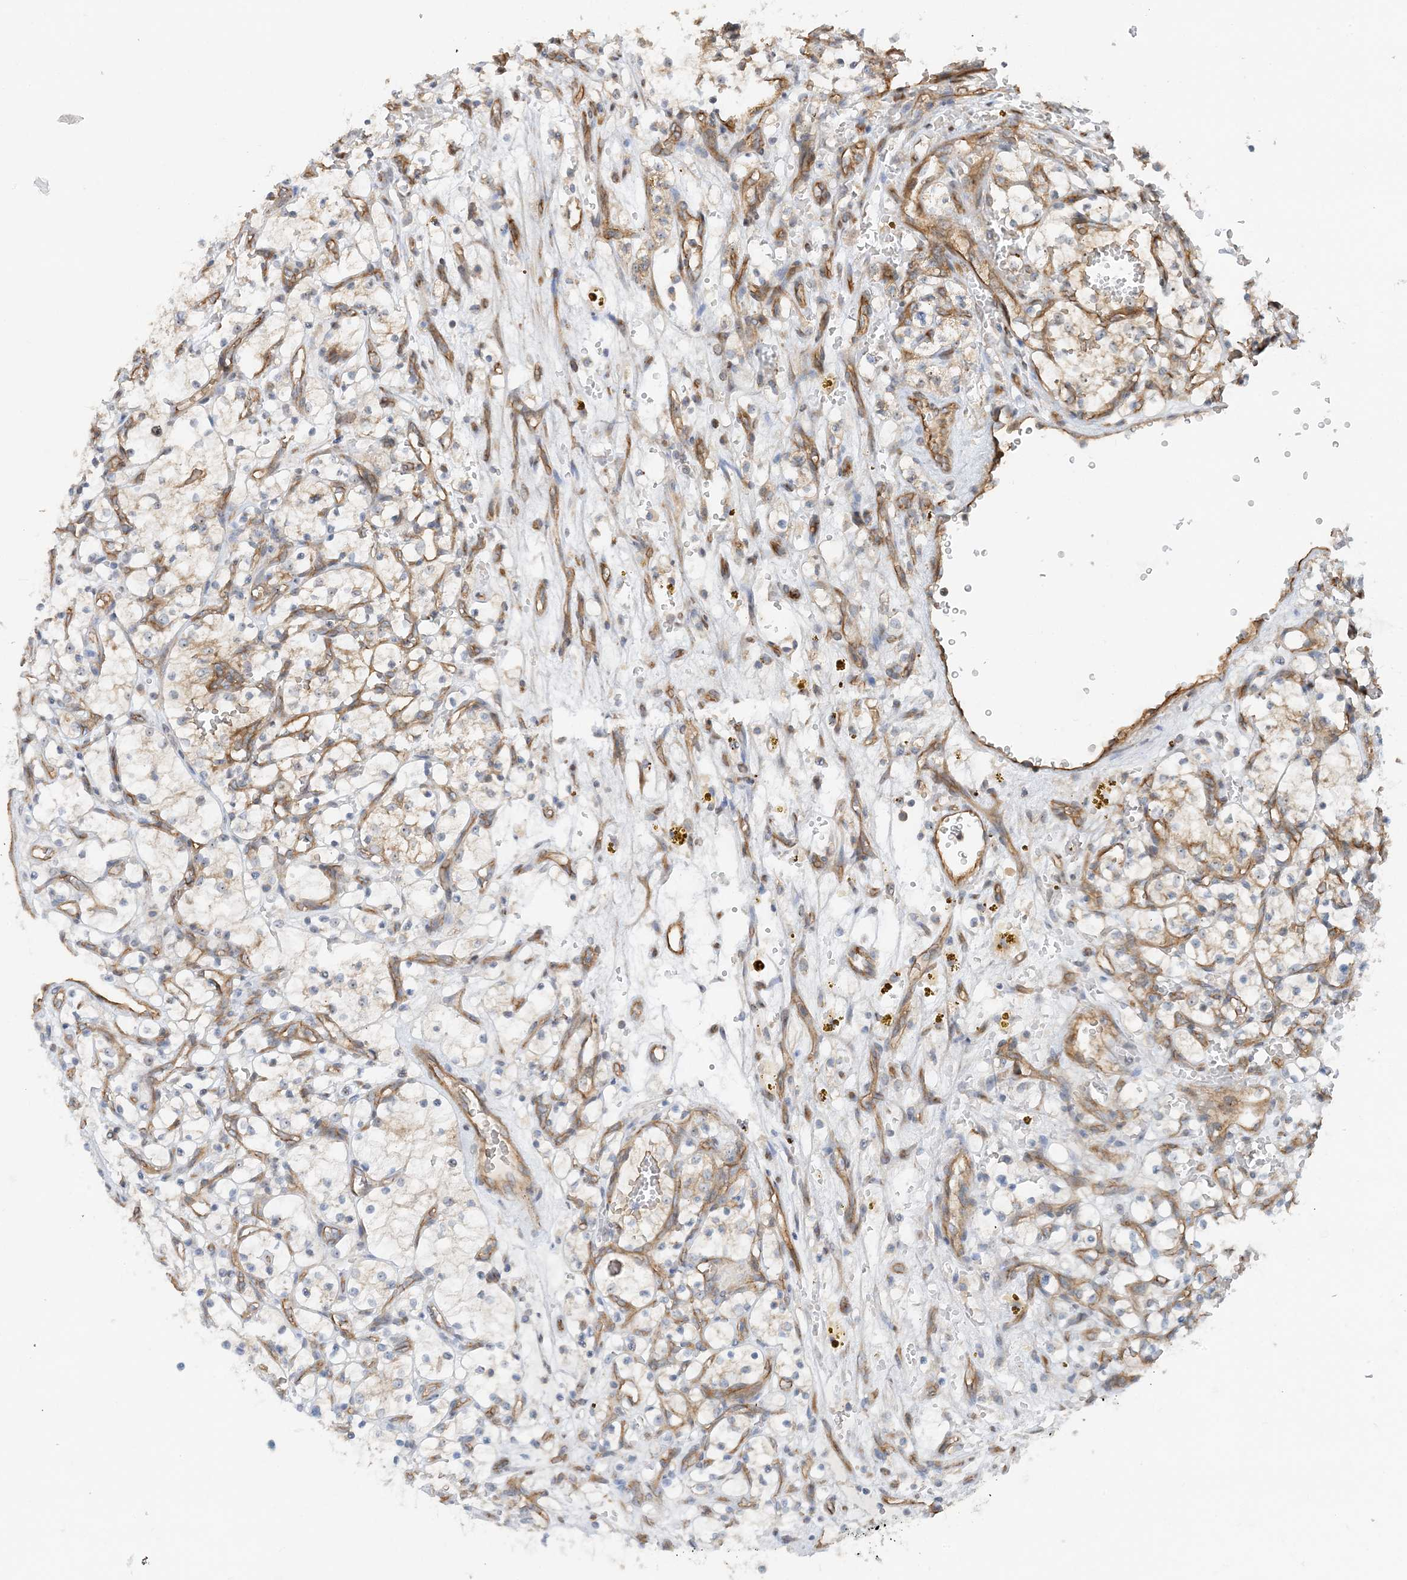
{"staining": {"intensity": "moderate", "quantity": "<25%", "location": "cytoplasmic/membranous"}, "tissue": "renal cancer", "cell_type": "Tumor cells", "image_type": "cancer", "snomed": [{"axis": "morphology", "description": "Adenocarcinoma, NOS"}, {"axis": "topography", "description": "Kidney"}], "caption": "Immunohistochemistry staining of renal cancer (adenocarcinoma), which shows low levels of moderate cytoplasmic/membranous staining in approximately <25% of tumor cells indicating moderate cytoplasmic/membranous protein positivity. The staining was performed using DAB (brown) for protein detection and nuclei were counterstained in hematoxylin (blue).", "gene": "MYL5", "patient": {"sex": "female", "age": 69}}